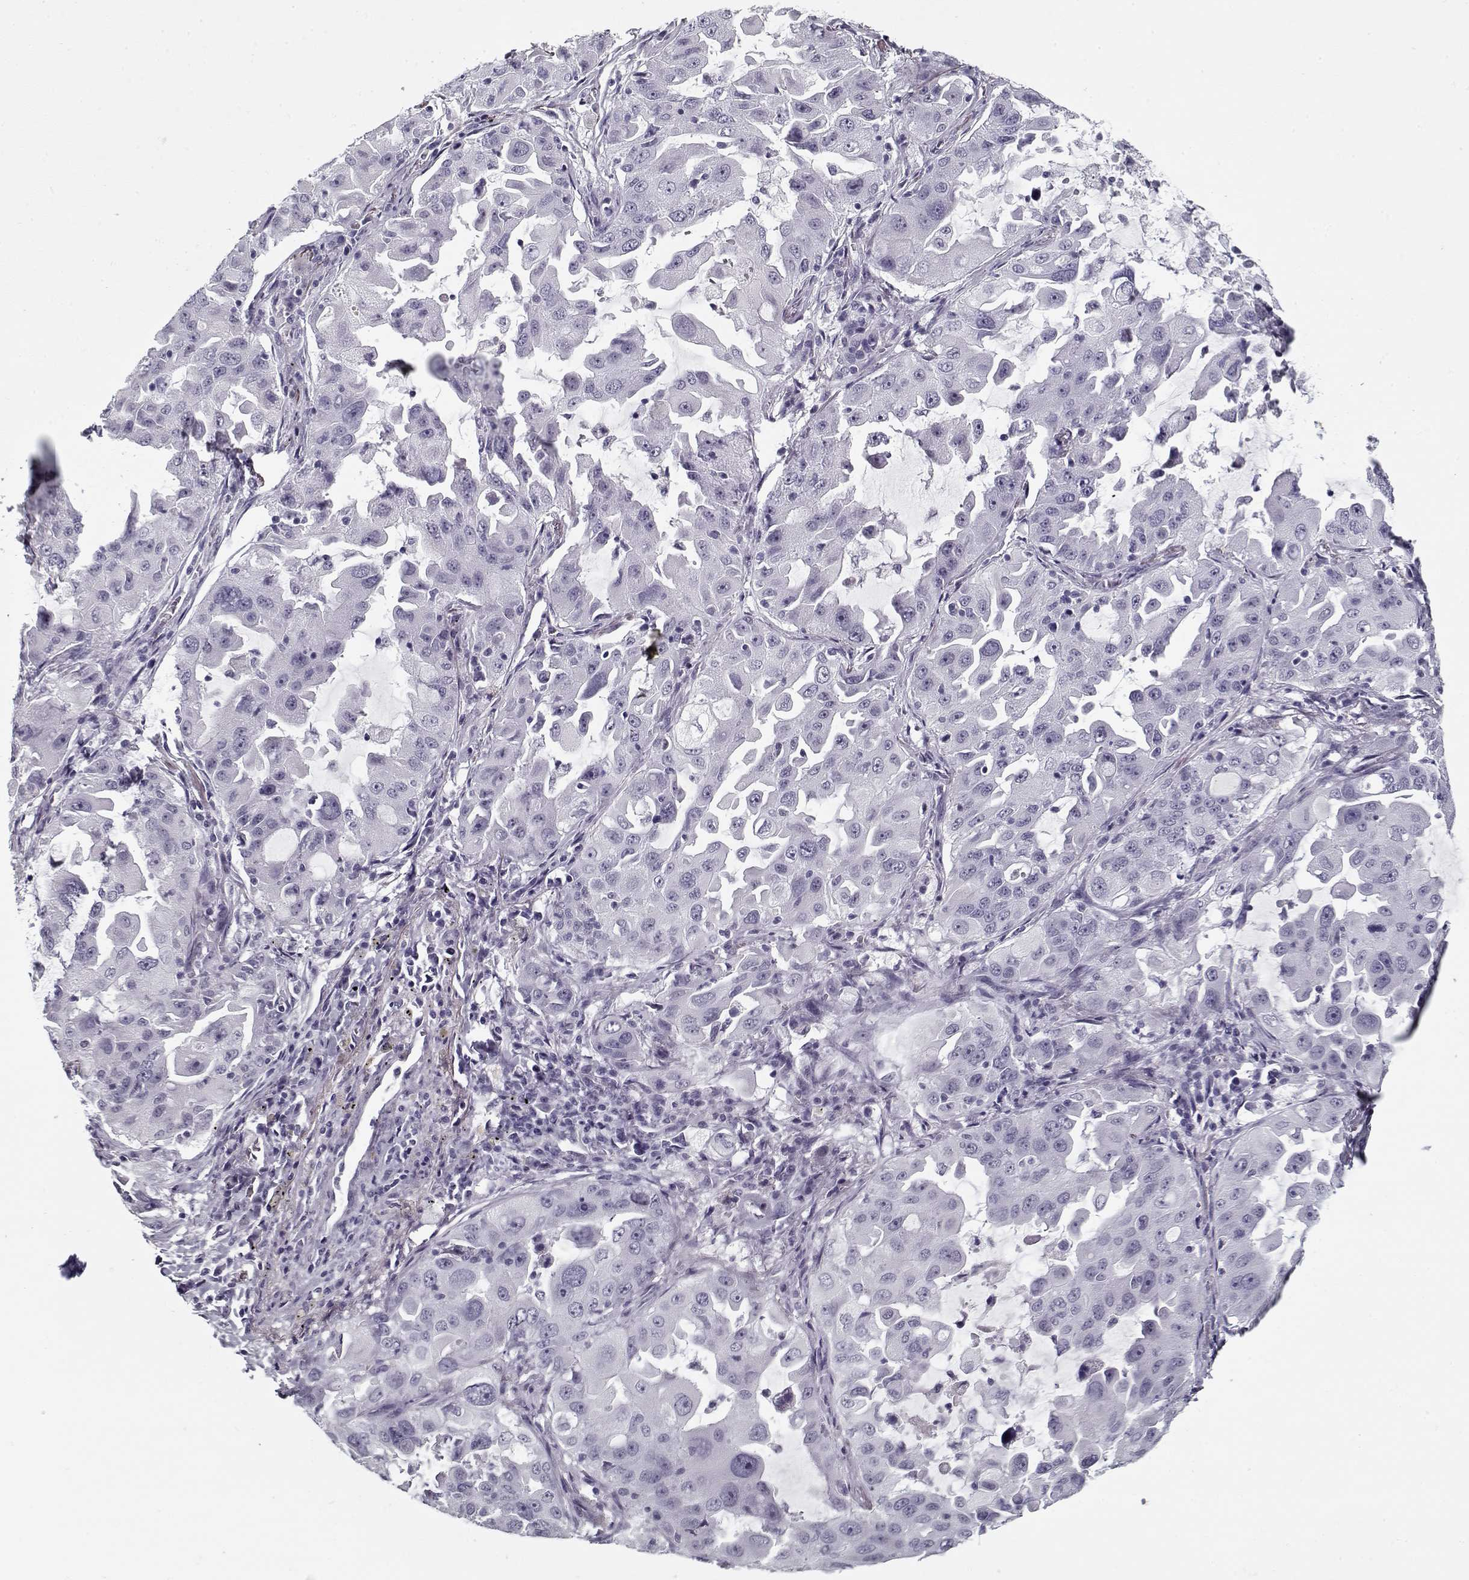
{"staining": {"intensity": "negative", "quantity": "none", "location": "none"}, "tissue": "lung cancer", "cell_type": "Tumor cells", "image_type": "cancer", "snomed": [{"axis": "morphology", "description": "Adenocarcinoma, NOS"}, {"axis": "topography", "description": "Lung"}], "caption": "Lung cancer was stained to show a protein in brown. There is no significant expression in tumor cells.", "gene": "SPACA9", "patient": {"sex": "female", "age": 61}}